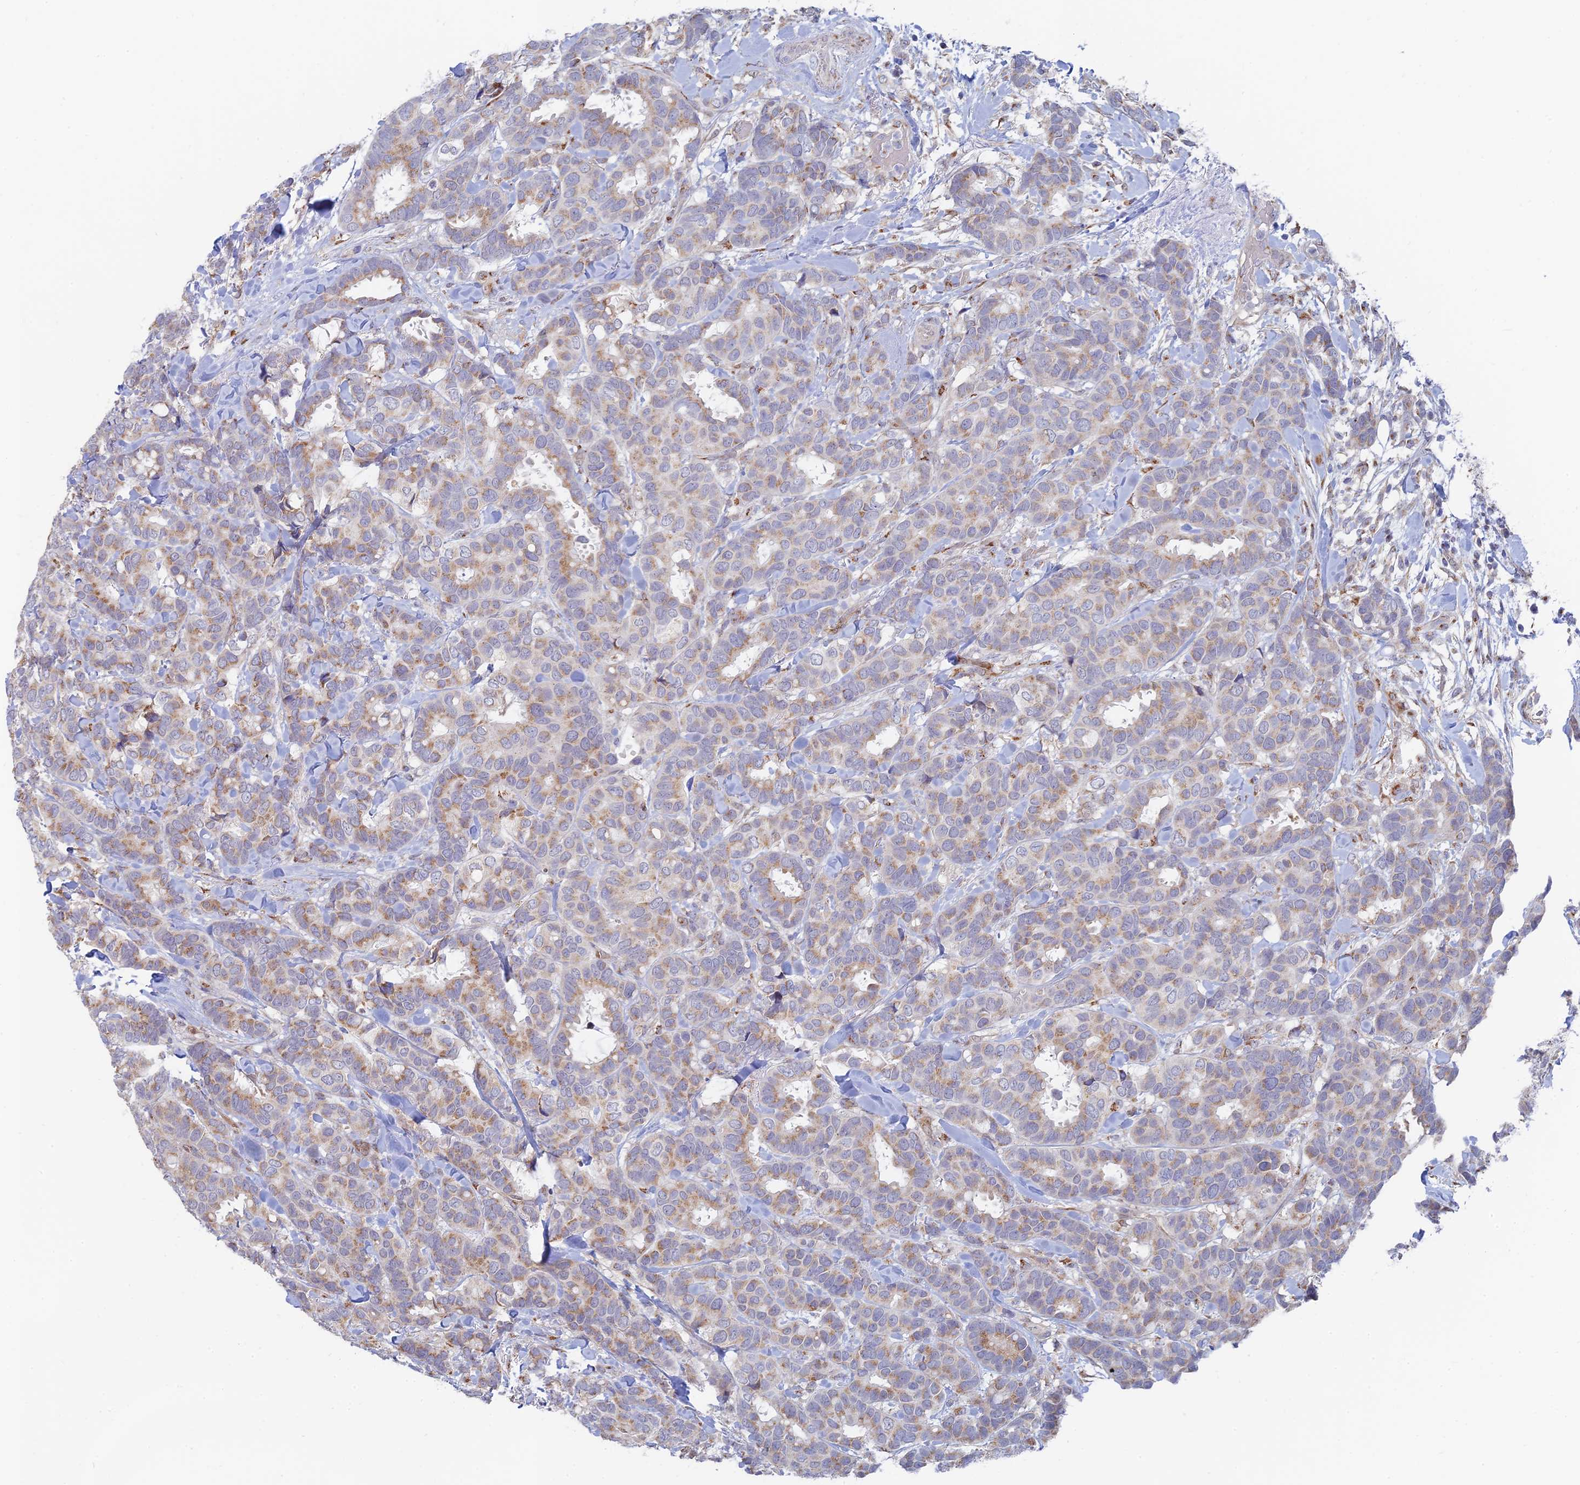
{"staining": {"intensity": "weak", "quantity": ">75%", "location": "cytoplasmic/membranous"}, "tissue": "breast cancer", "cell_type": "Tumor cells", "image_type": "cancer", "snomed": [{"axis": "morphology", "description": "Normal tissue, NOS"}, {"axis": "morphology", "description": "Duct carcinoma"}, {"axis": "topography", "description": "Breast"}], "caption": "Tumor cells reveal low levels of weak cytoplasmic/membranous positivity in approximately >75% of cells in breast cancer (infiltrating ductal carcinoma).", "gene": "HS2ST1", "patient": {"sex": "female", "age": 87}}